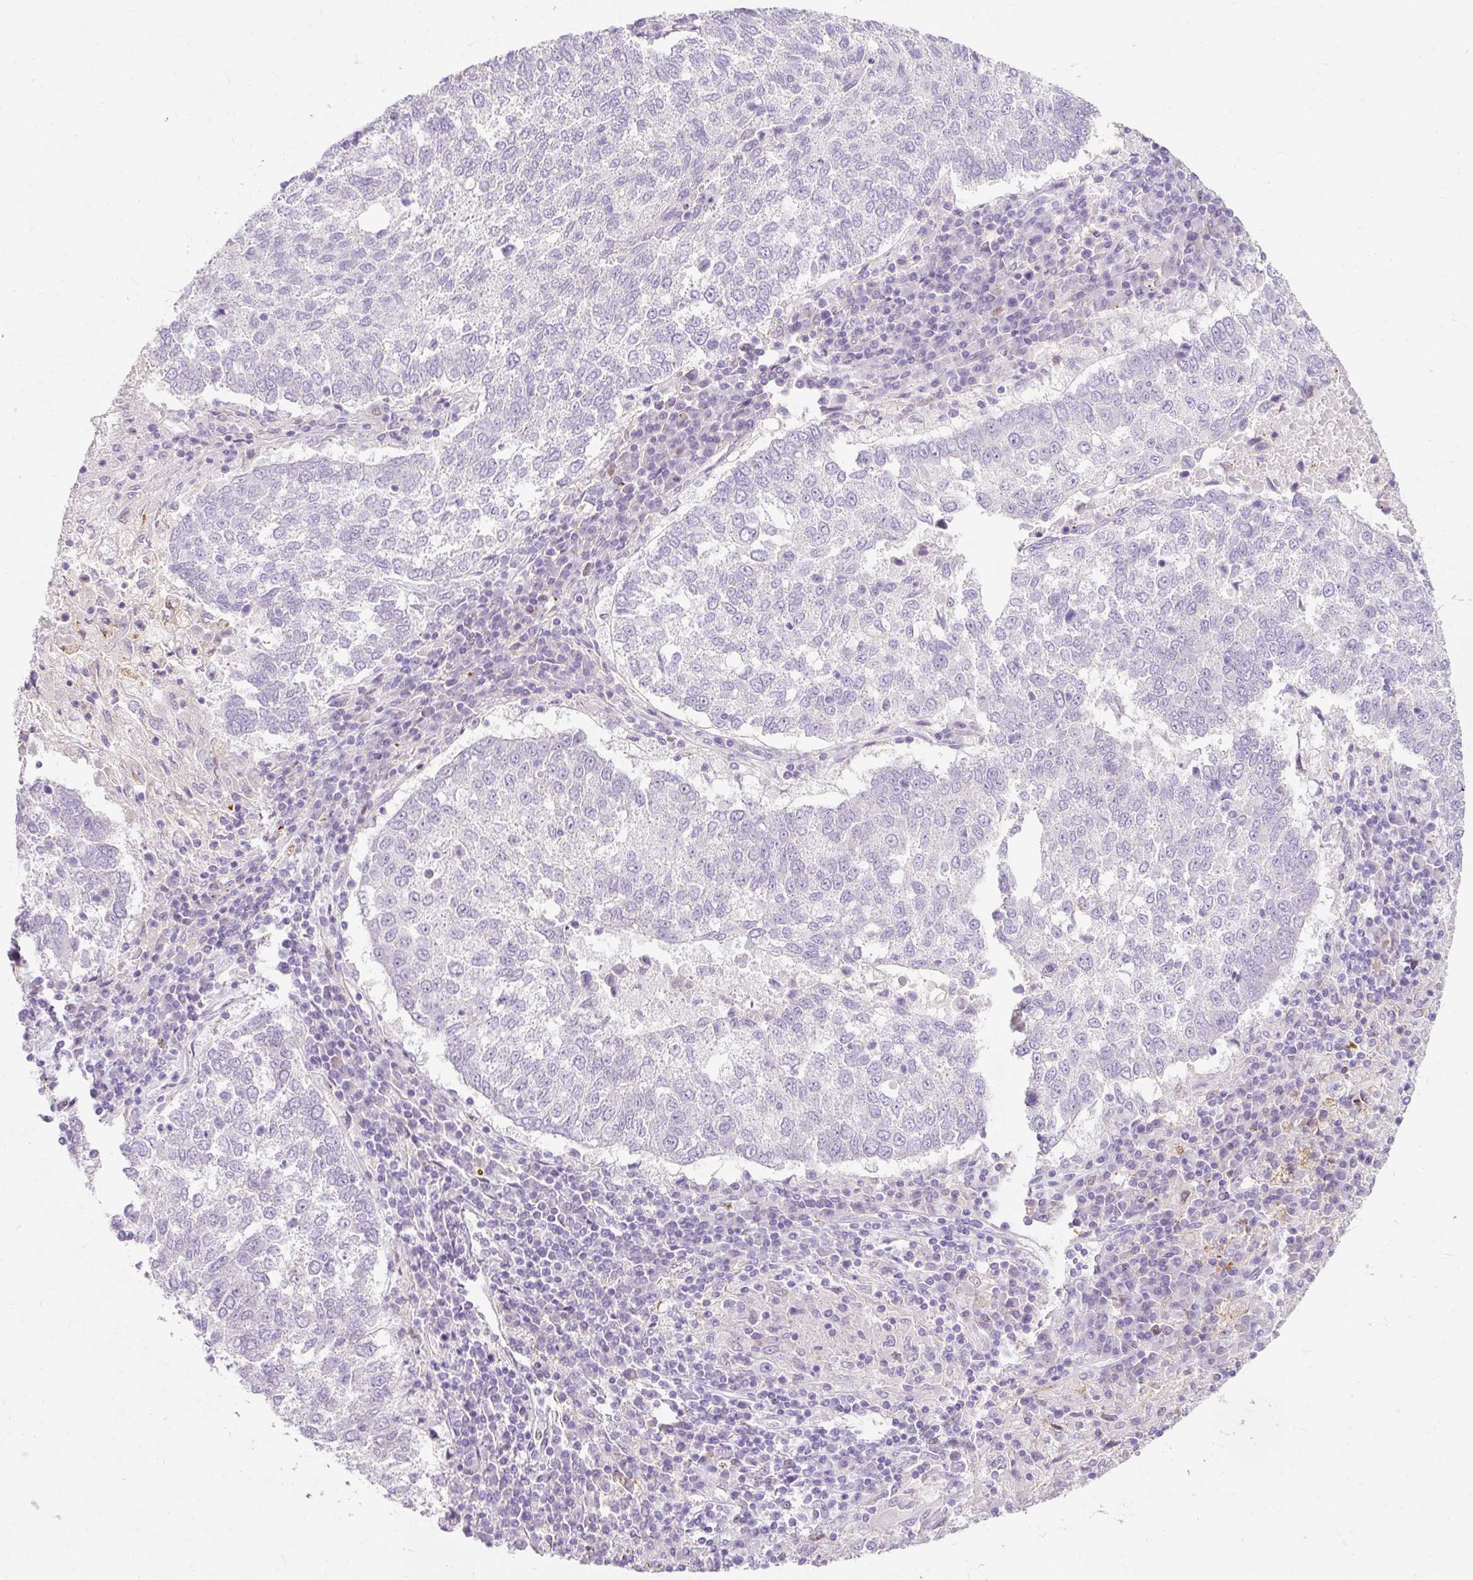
{"staining": {"intensity": "negative", "quantity": "none", "location": "none"}, "tissue": "lung cancer", "cell_type": "Tumor cells", "image_type": "cancer", "snomed": [{"axis": "morphology", "description": "Squamous cell carcinoma, NOS"}, {"axis": "topography", "description": "Lung"}], "caption": "Immunohistochemical staining of human lung squamous cell carcinoma shows no significant staining in tumor cells.", "gene": "CLDN25", "patient": {"sex": "male", "age": 73}}